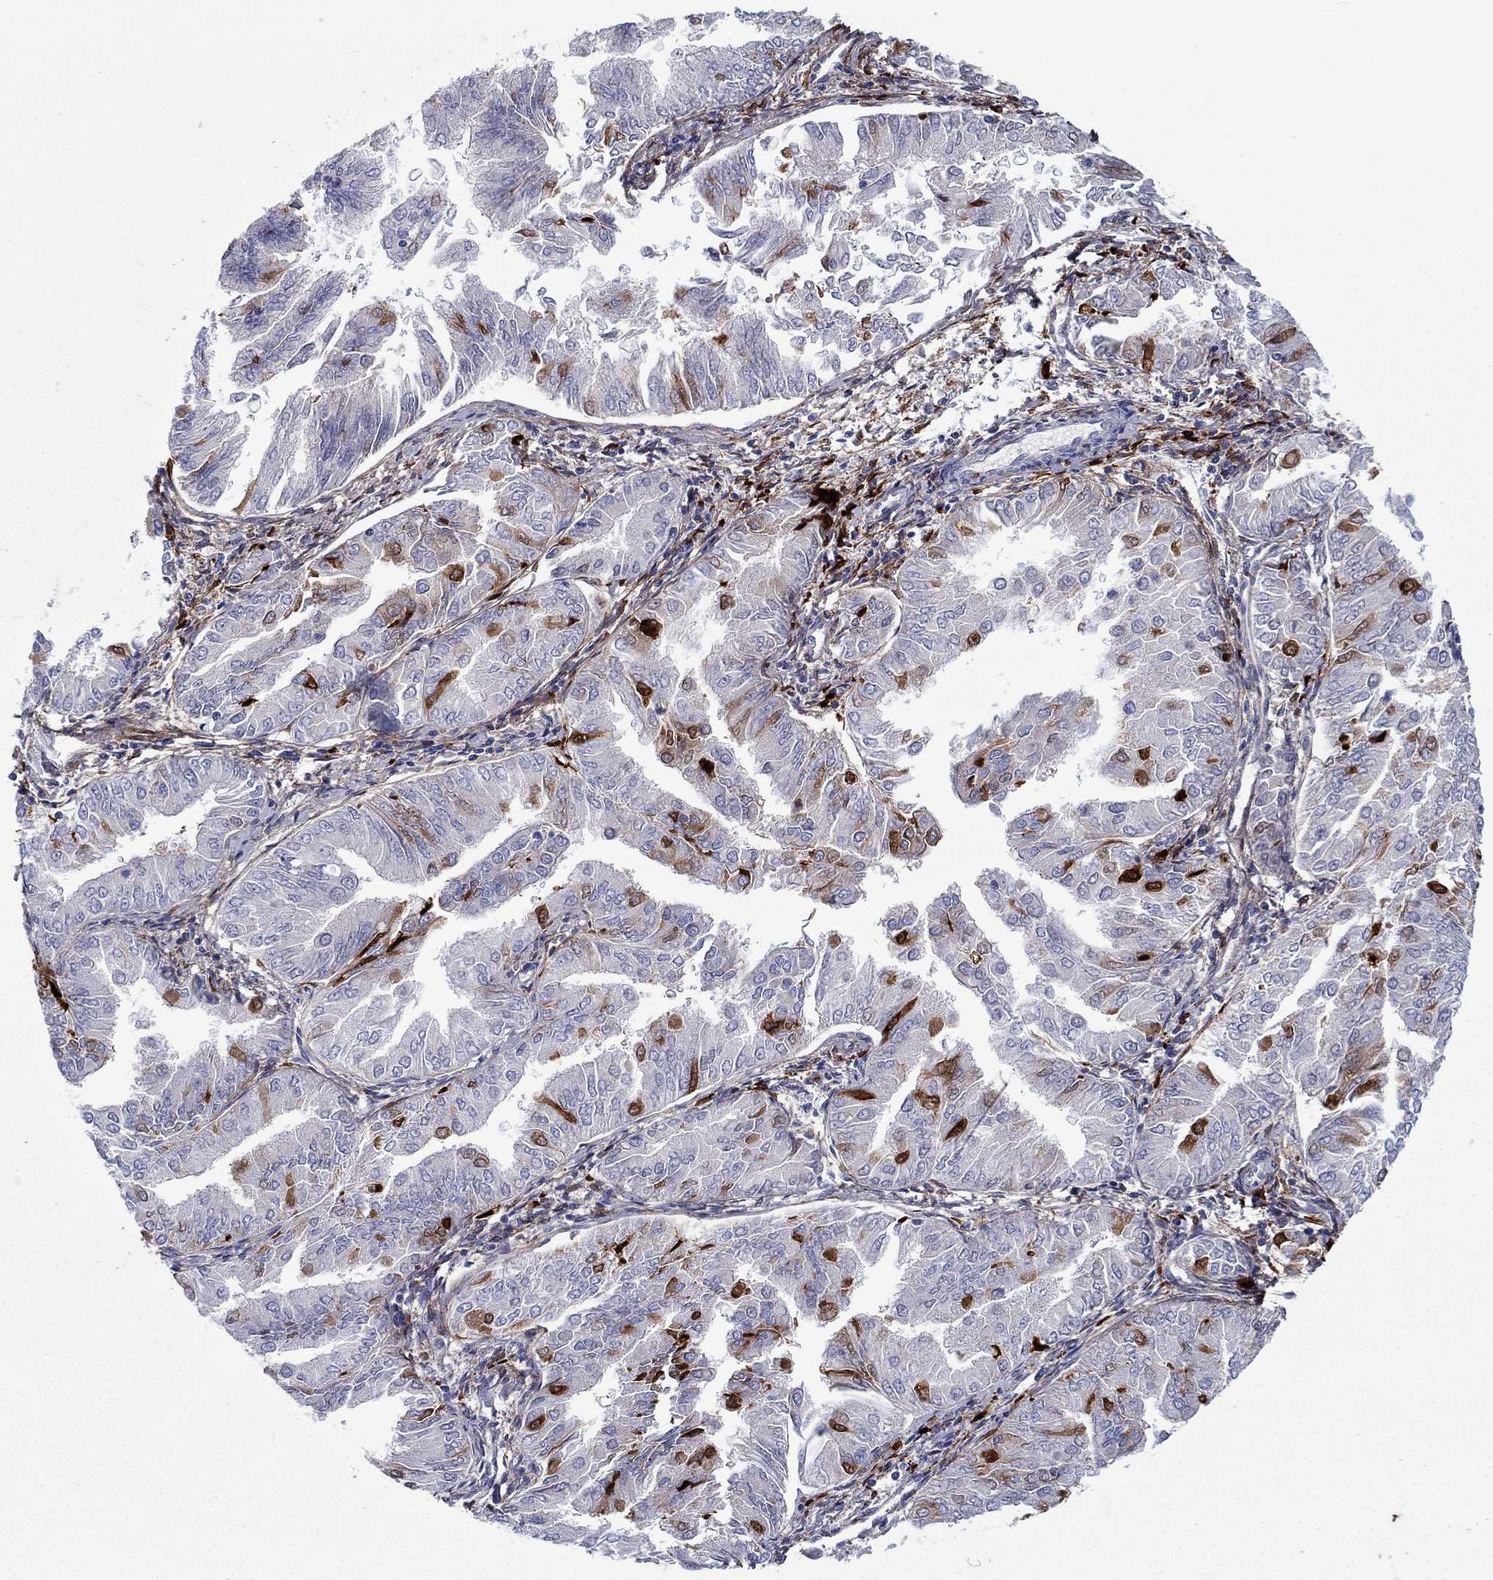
{"staining": {"intensity": "strong", "quantity": "<25%", "location": "cytoplasmic/membranous"}, "tissue": "endometrial cancer", "cell_type": "Tumor cells", "image_type": "cancer", "snomed": [{"axis": "morphology", "description": "Adenocarcinoma, NOS"}, {"axis": "topography", "description": "Endometrium"}], "caption": "Protein expression analysis of human adenocarcinoma (endometrial) reveals strong cytoplasmic/membranous staining in approximately <25% of tumor cells. (Brightfield microscopy of DAB IHC at high magnification).", "gene": "TGFBI", "patient": {"sex": "female", "age": 53}}